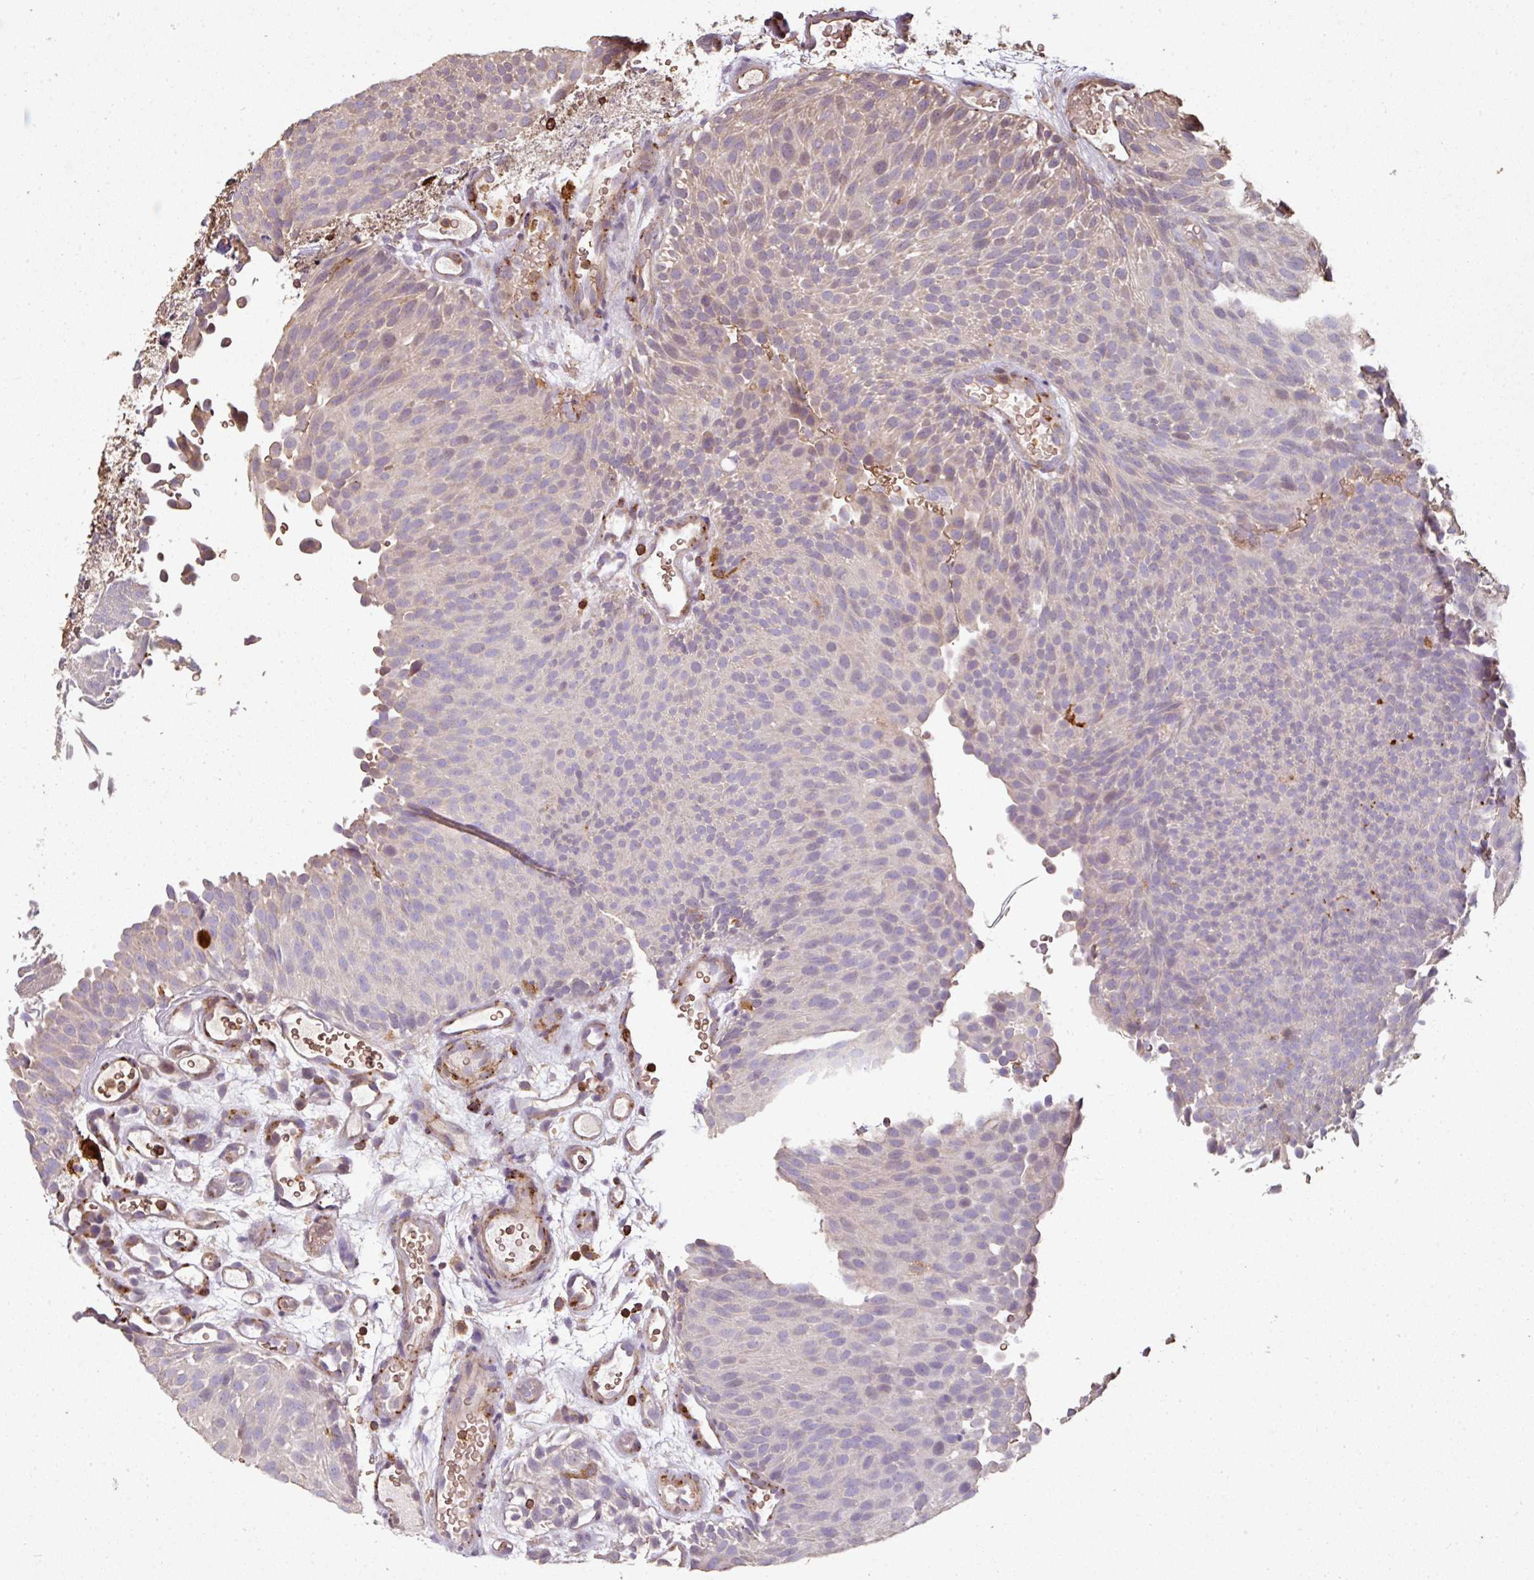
{"staining": {"intensity": "negative", "quantity": "none", "location": "none"}, "tissue": "urothelial cancer", "cell_type": "Tumor cells", "image_type": "cancer", "snomed": [{"axis": "morphology", "description": "Urothelial carcinoma, Low grade"}, {"axis": "topography", "description": "Urinary bladder"}], "caption": "A micrograph of human urothelial cancer is negative for staining in tumor cells.", "gene": "OLFML2B", "patient": {"sex": "male", "age": 78}}